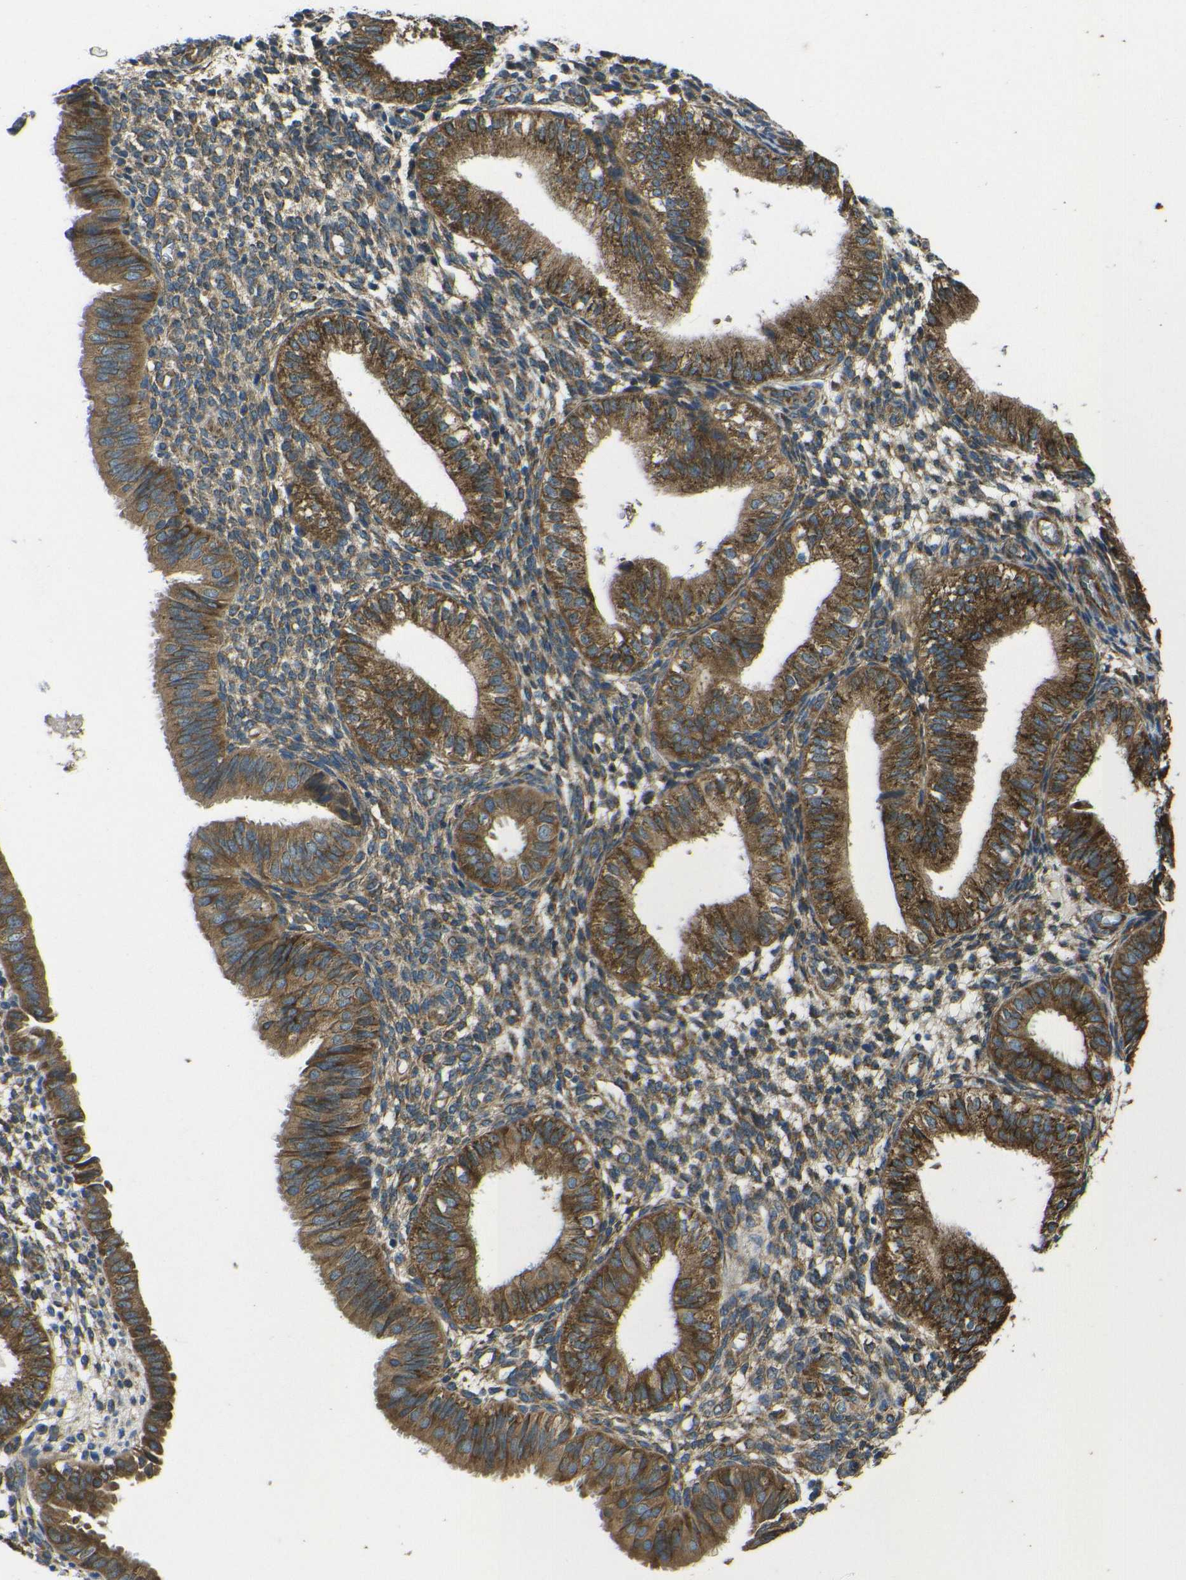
{"staining": {"intensity": "moderate", "quantity": "25%-75%", "location": "cytoplasmic/membranous"}, "tissue": "endometrium", "cell_type": "Cells in endometrial stroma", "image_type": "normal", "snomed": [{"axis": "morphology", "description": "Normal tissue, NOS"}, {"axis": "topography", "description": "Endometrium"}], "caption": "The photomicrograph reveals a brown stain indicating the presence of a protein in the cytoplasmic/membranous of cells in endometrial stroma in endometrium. (DAB = brown stain, brightfield microscopy at high magnification).", "gene": "RPSA", "patient": {"sex": "female", "age": 39}}